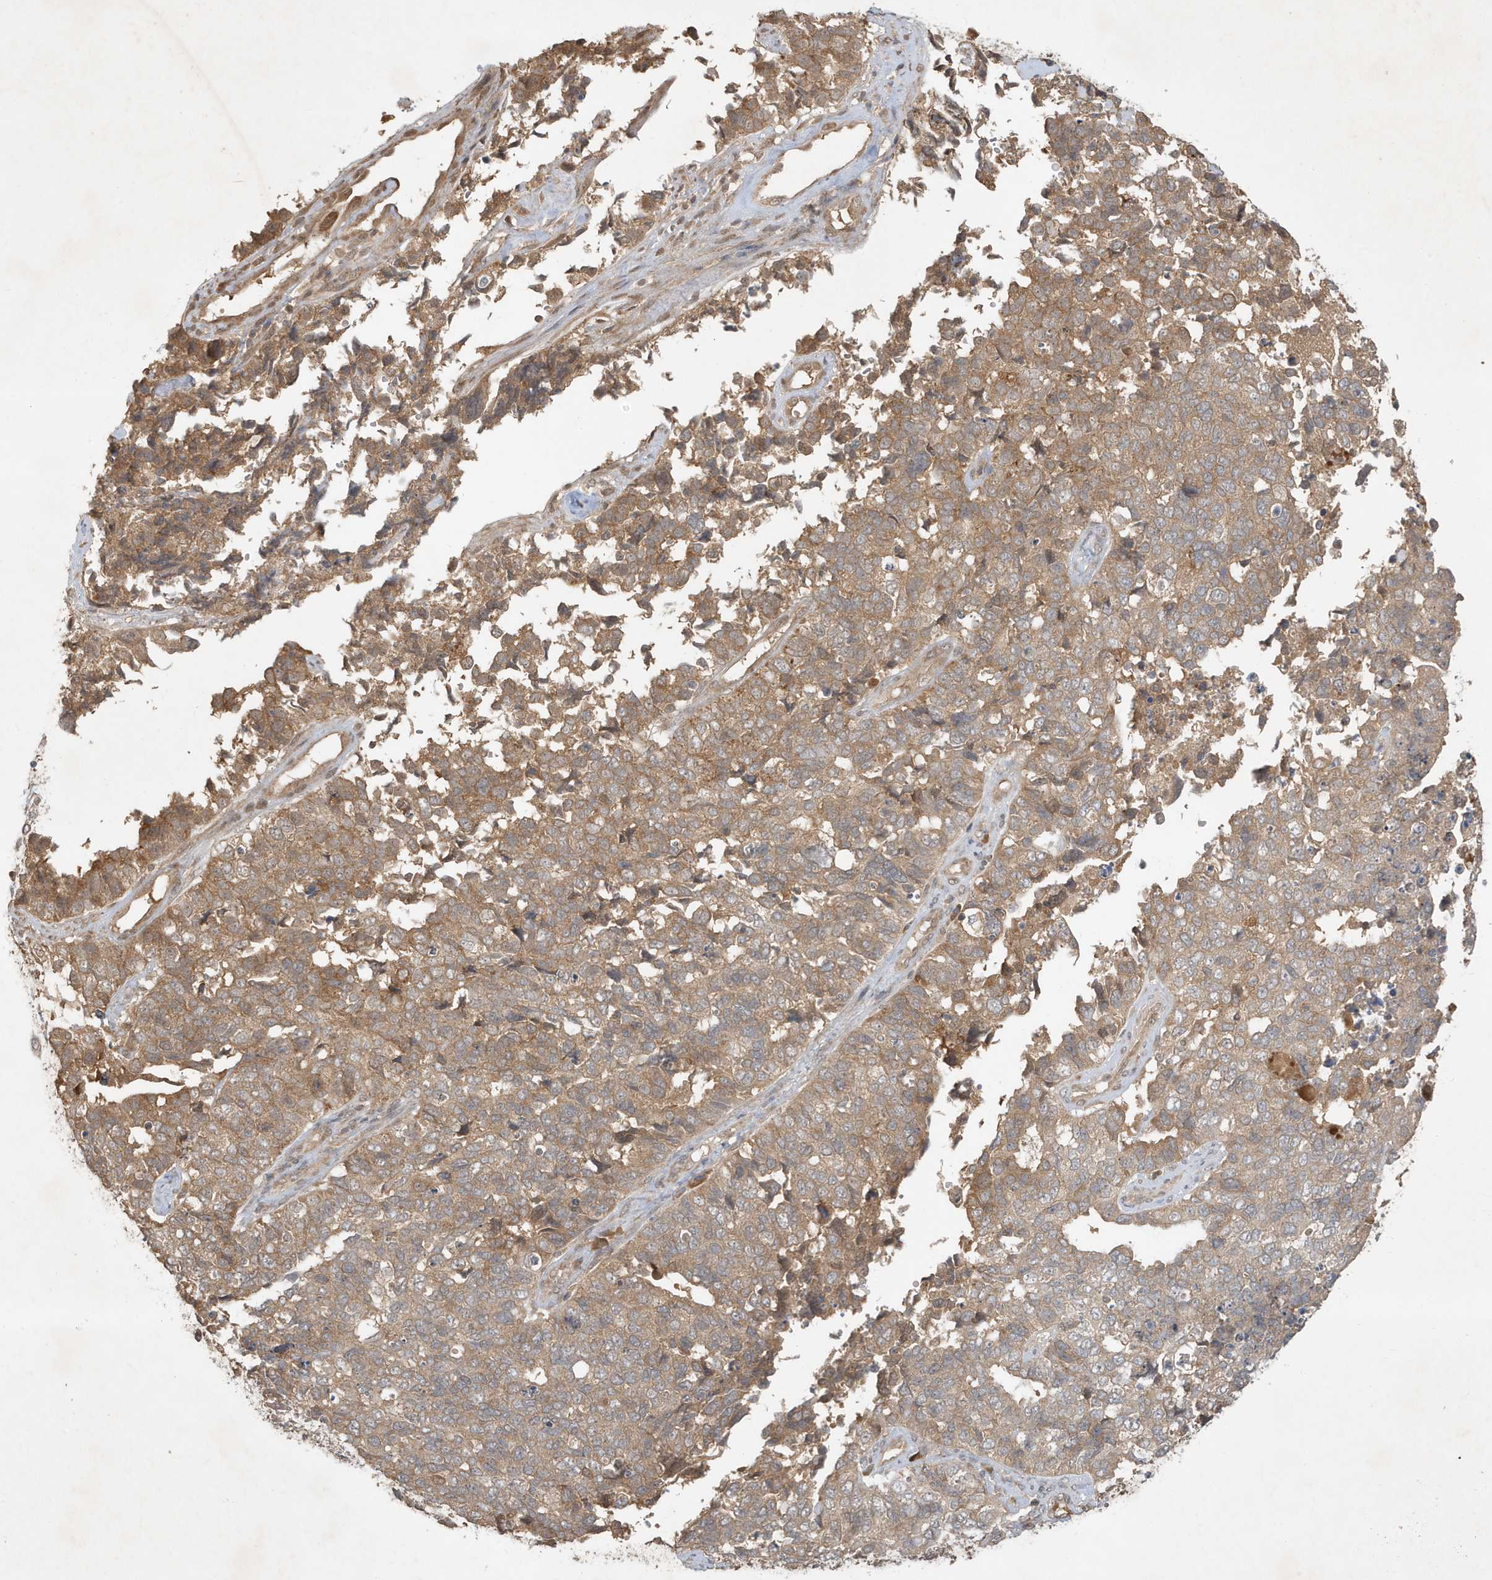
{"staining": {"intensity": "moderate", "quantity": ">75%", "location": "cytoplasmic/membranous"}, "tissue": "cervical cancer", "cell_type": "Tumor cells", "image_type": "cancer", "snomed": [{"axis": "morphology", "description": "Squamous cell carcinoma, NOS"}, {"axis": "topography", "description": "Cervix"}], "caption": "Squamous cell carcinoma (cervical) stained with DAB (3,3'-diaminobenzidine) IHC demonstrates medium levels of moderate cytoplasmic/membranous positivity in approximately >75% of tumor cells. Using DAB (brown) and hematoxylin (blue) stains, captured at high magnification using brightfield microscopy.", "gene": "ABCB9", "patient": {"sex": "female", "age": 63}}